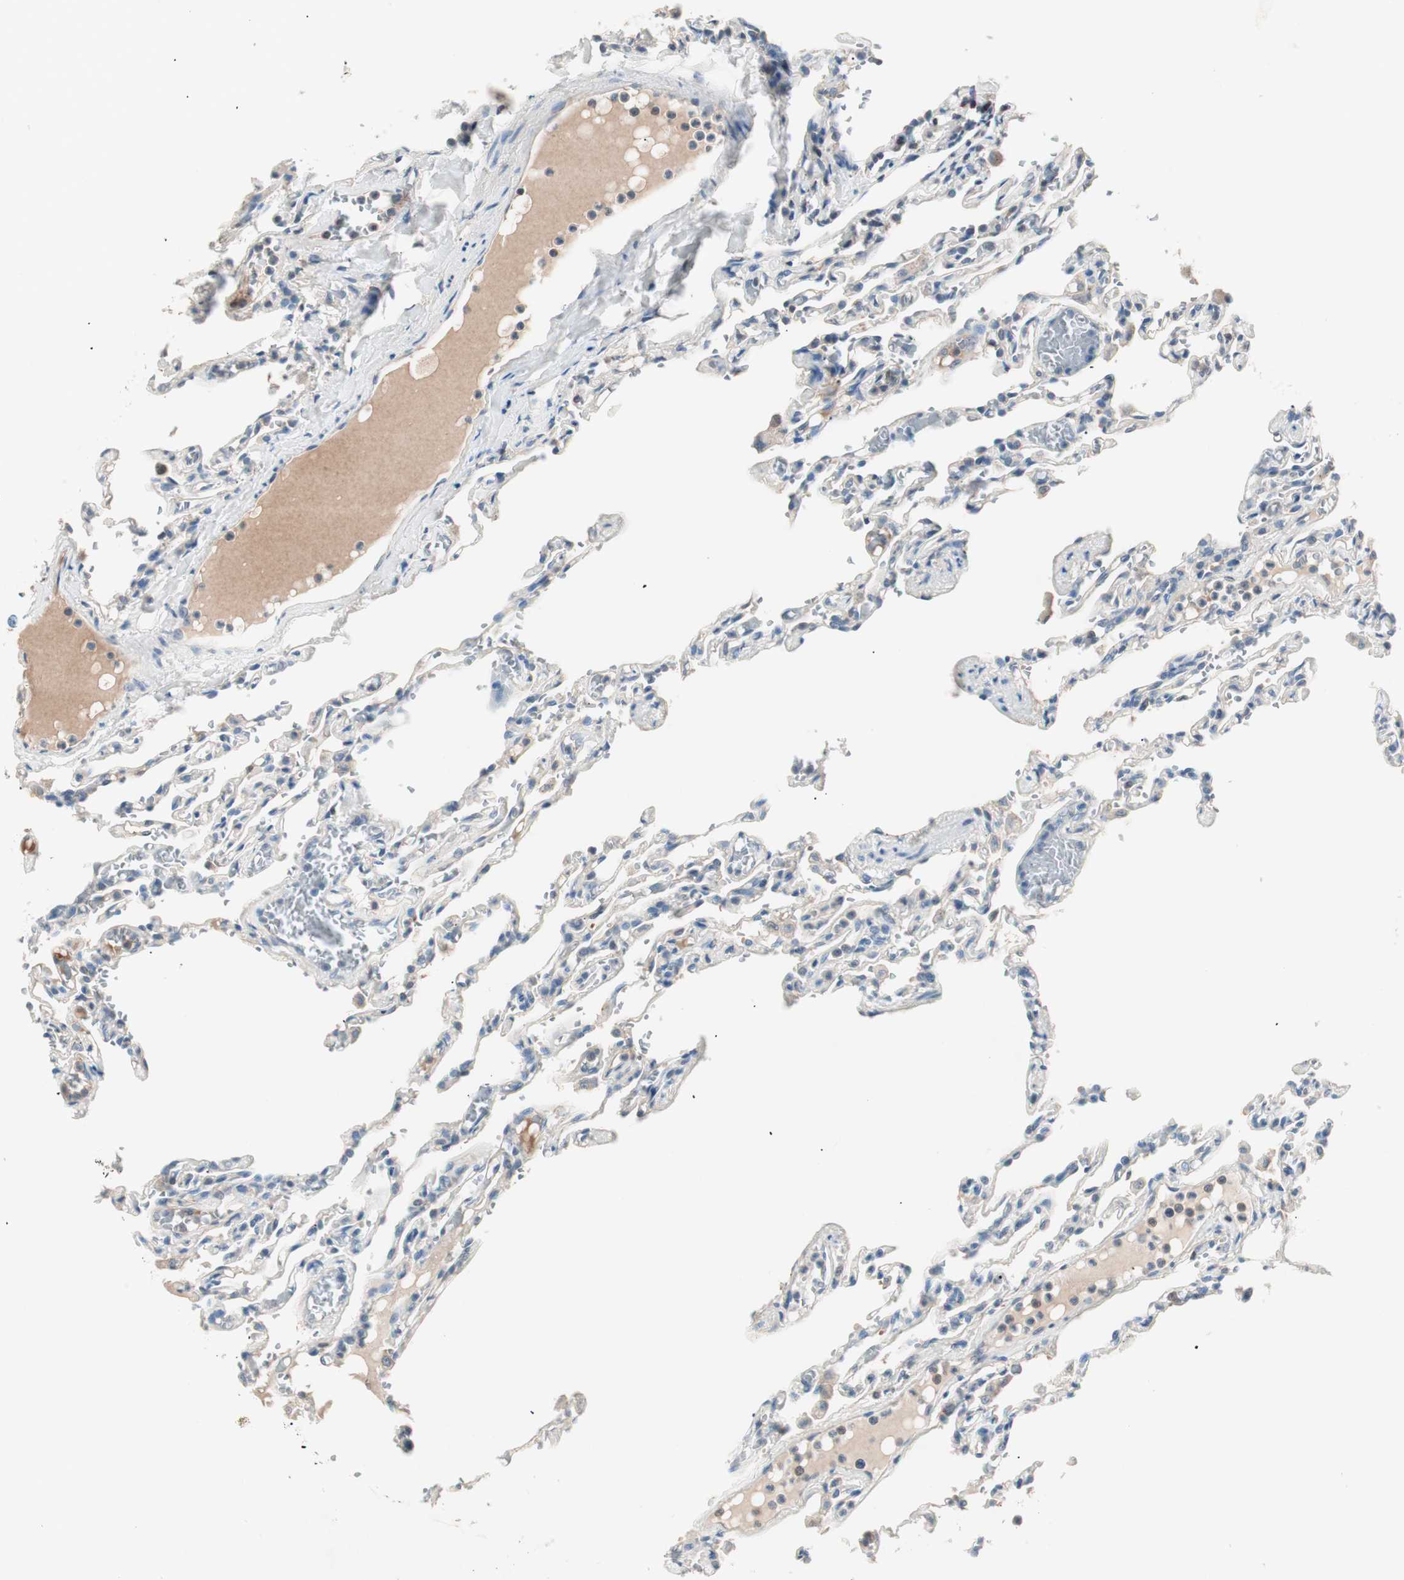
{"staining": {"intensity": "negative", "quantity": "none", "location": "none"}, "tissue": "lung", "cell_type": "Alveolar cells", "image_type": "normal", "snomed": [{"axis": "morphology", "description": "Normal tissue, NOS"}, {"axis": "topography", "description": "Lung"}], "caption": "DAB (3,3'-diaminobenzidine) immunohistochemical staining of unremarkable human lung shows no significant positivity in alveolar cells.", "gene": "RAD54B", "patient": {"sex": "male", "age": 21}}